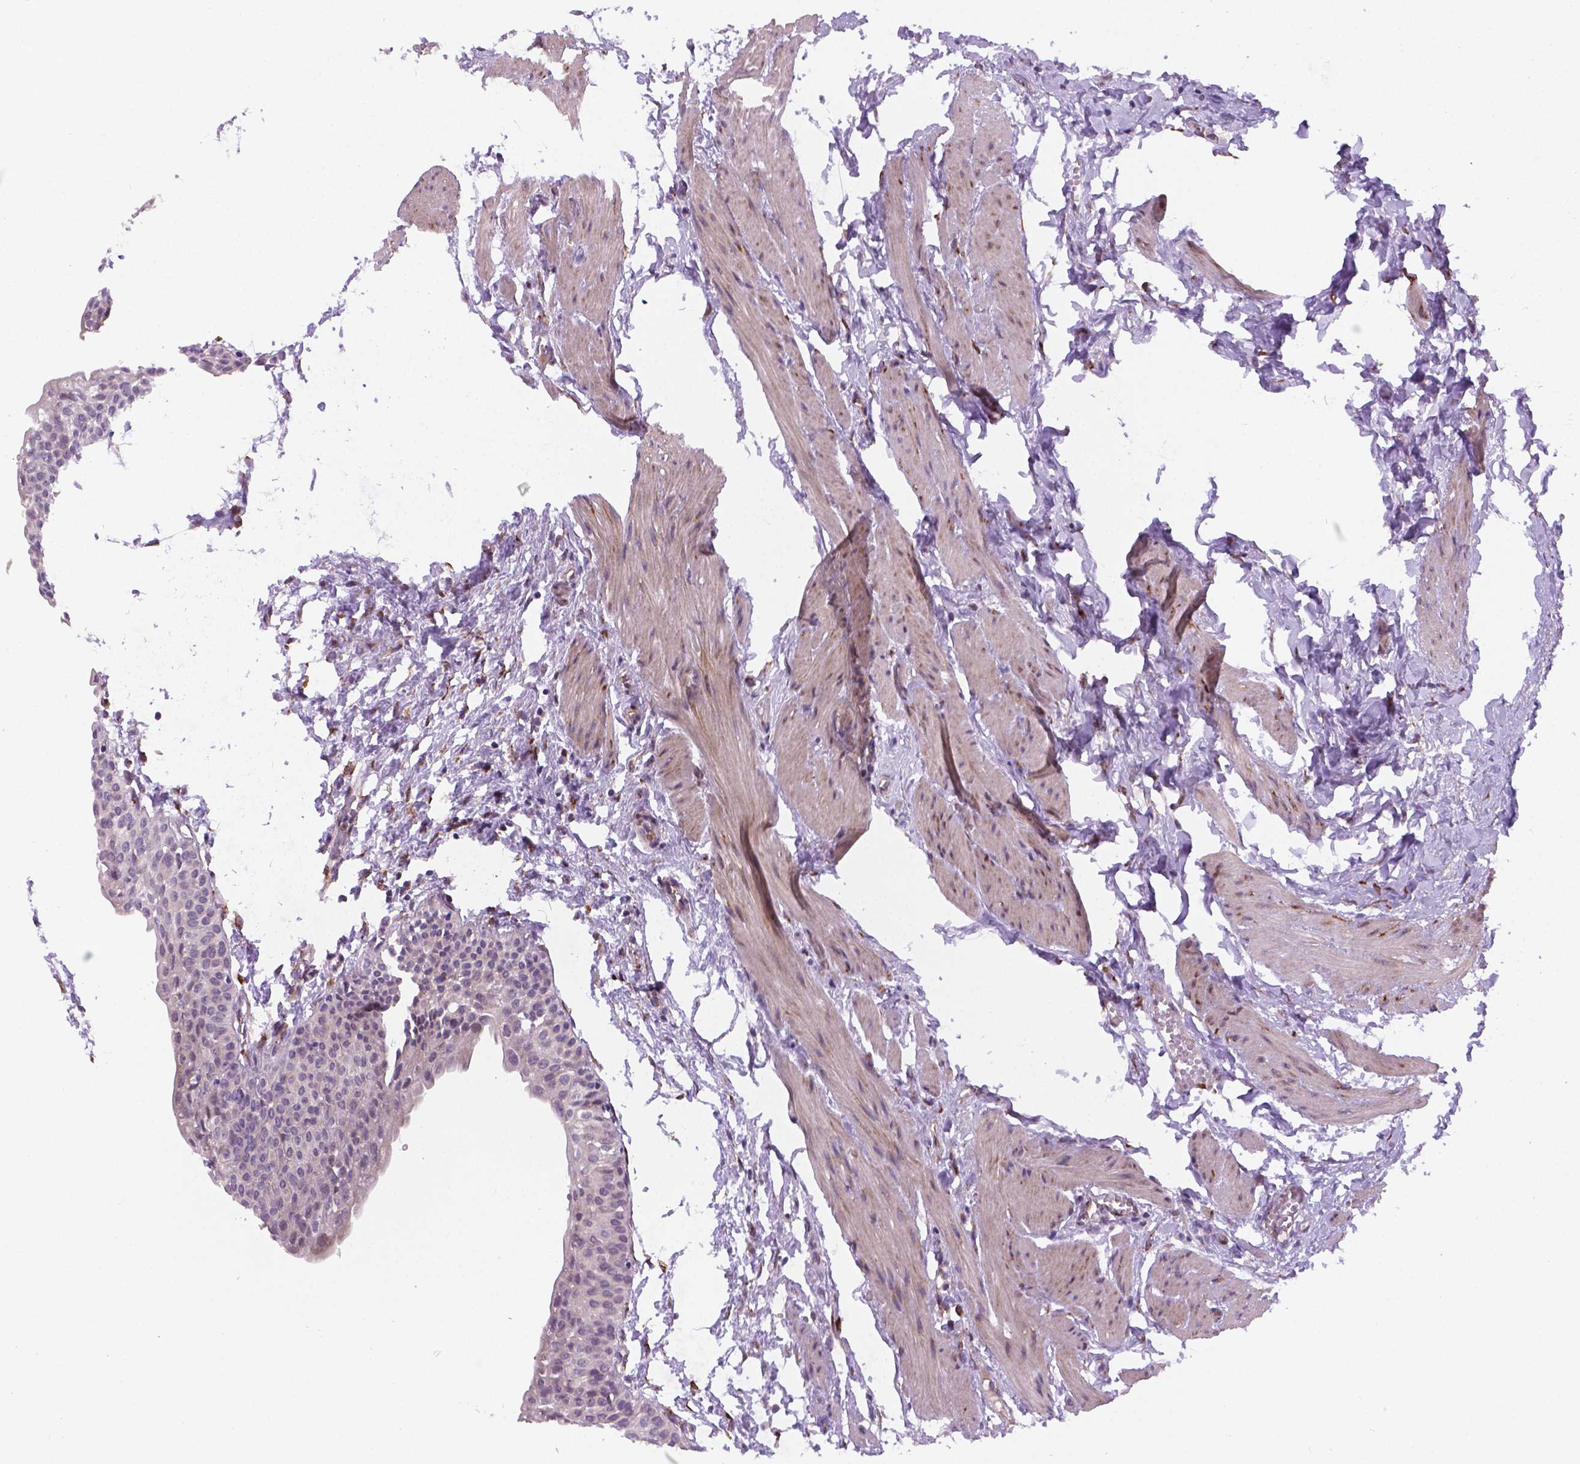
{"staining": {"intensity": "strong", "quantity": "25%-75%", "location": "cytoplasmic/membranous"}, "tissue": "urinary bladder", "cell_type": "Urothelial cells", "image_type": "normal", "snomed": [{"axis": "morphology", "description": "Normal tissue, NOS"}, {"axis": "topography", "description": "Urinary bladder"}, {"axis": "topography", "description": "Peripheral nerve tissue"}], "caption": "Strong cytoplasmic/membranous staining is identified in about 25%-75% of urothelial cells in unremarkable urinary bladder.", "gene": "FNIP1", "patient": {"sex": "male", "age": 55}}